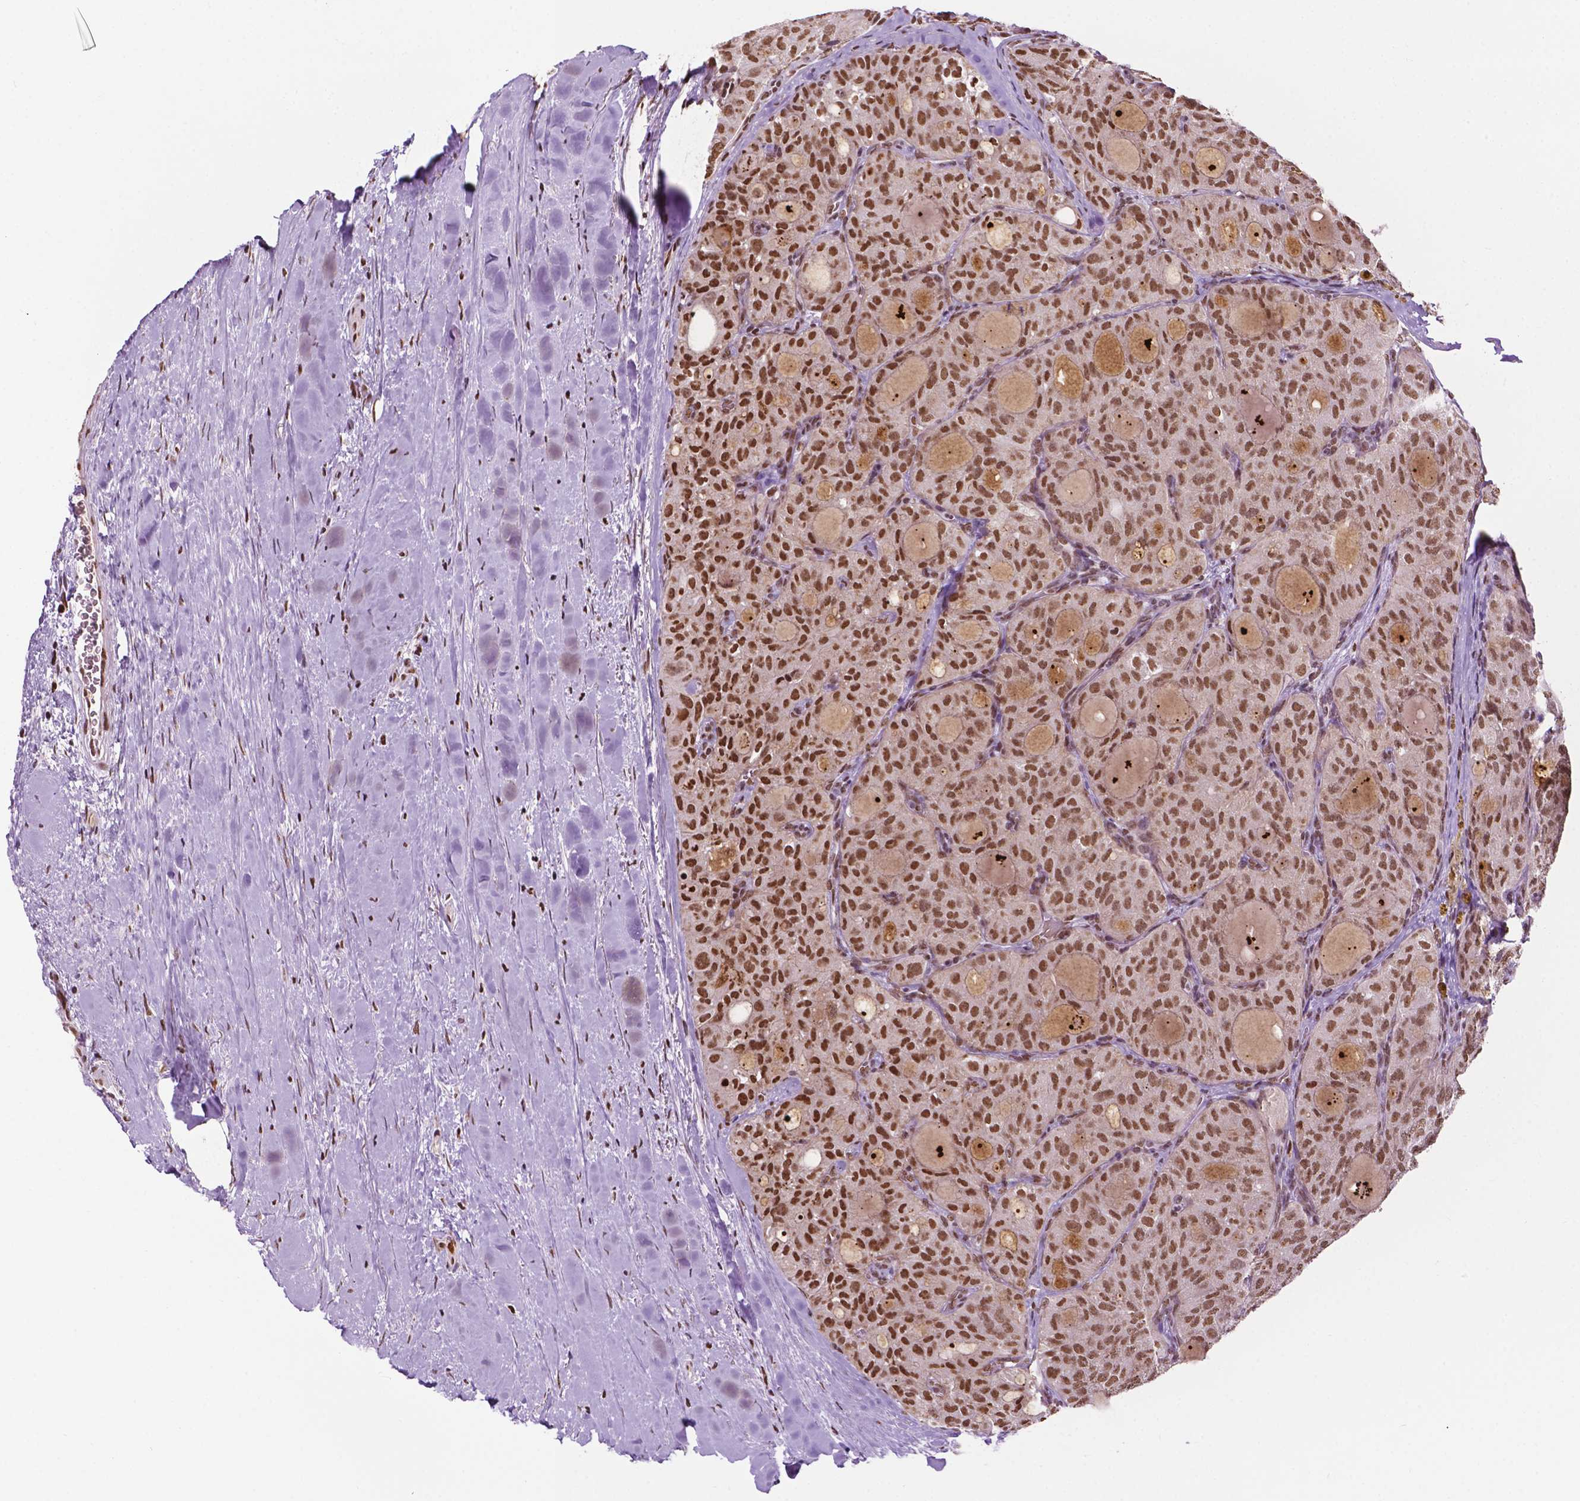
{"staining": {"intensity": "moderate", "quantity": ">75%", "location": "nuclear"}, "tissue": "thyroid cancer", "cell_type": "Tumor cells", "image_type": "cancer", "snomed": [{"axis": "morphology", "description": "Follicular adenoma carcinoma, NOS"}, {"axis": "topography", "description": "Thyroid gland"}], "caption": "A high-resolution photomicrograph shows immunohistochemistry (IHC) staining of thyroid cancer, which displays moderate nuclear expression in approximately >75% of tumor cells.", "gene": "COL23A1", "patient": {"sex": "male", "age": 75}}